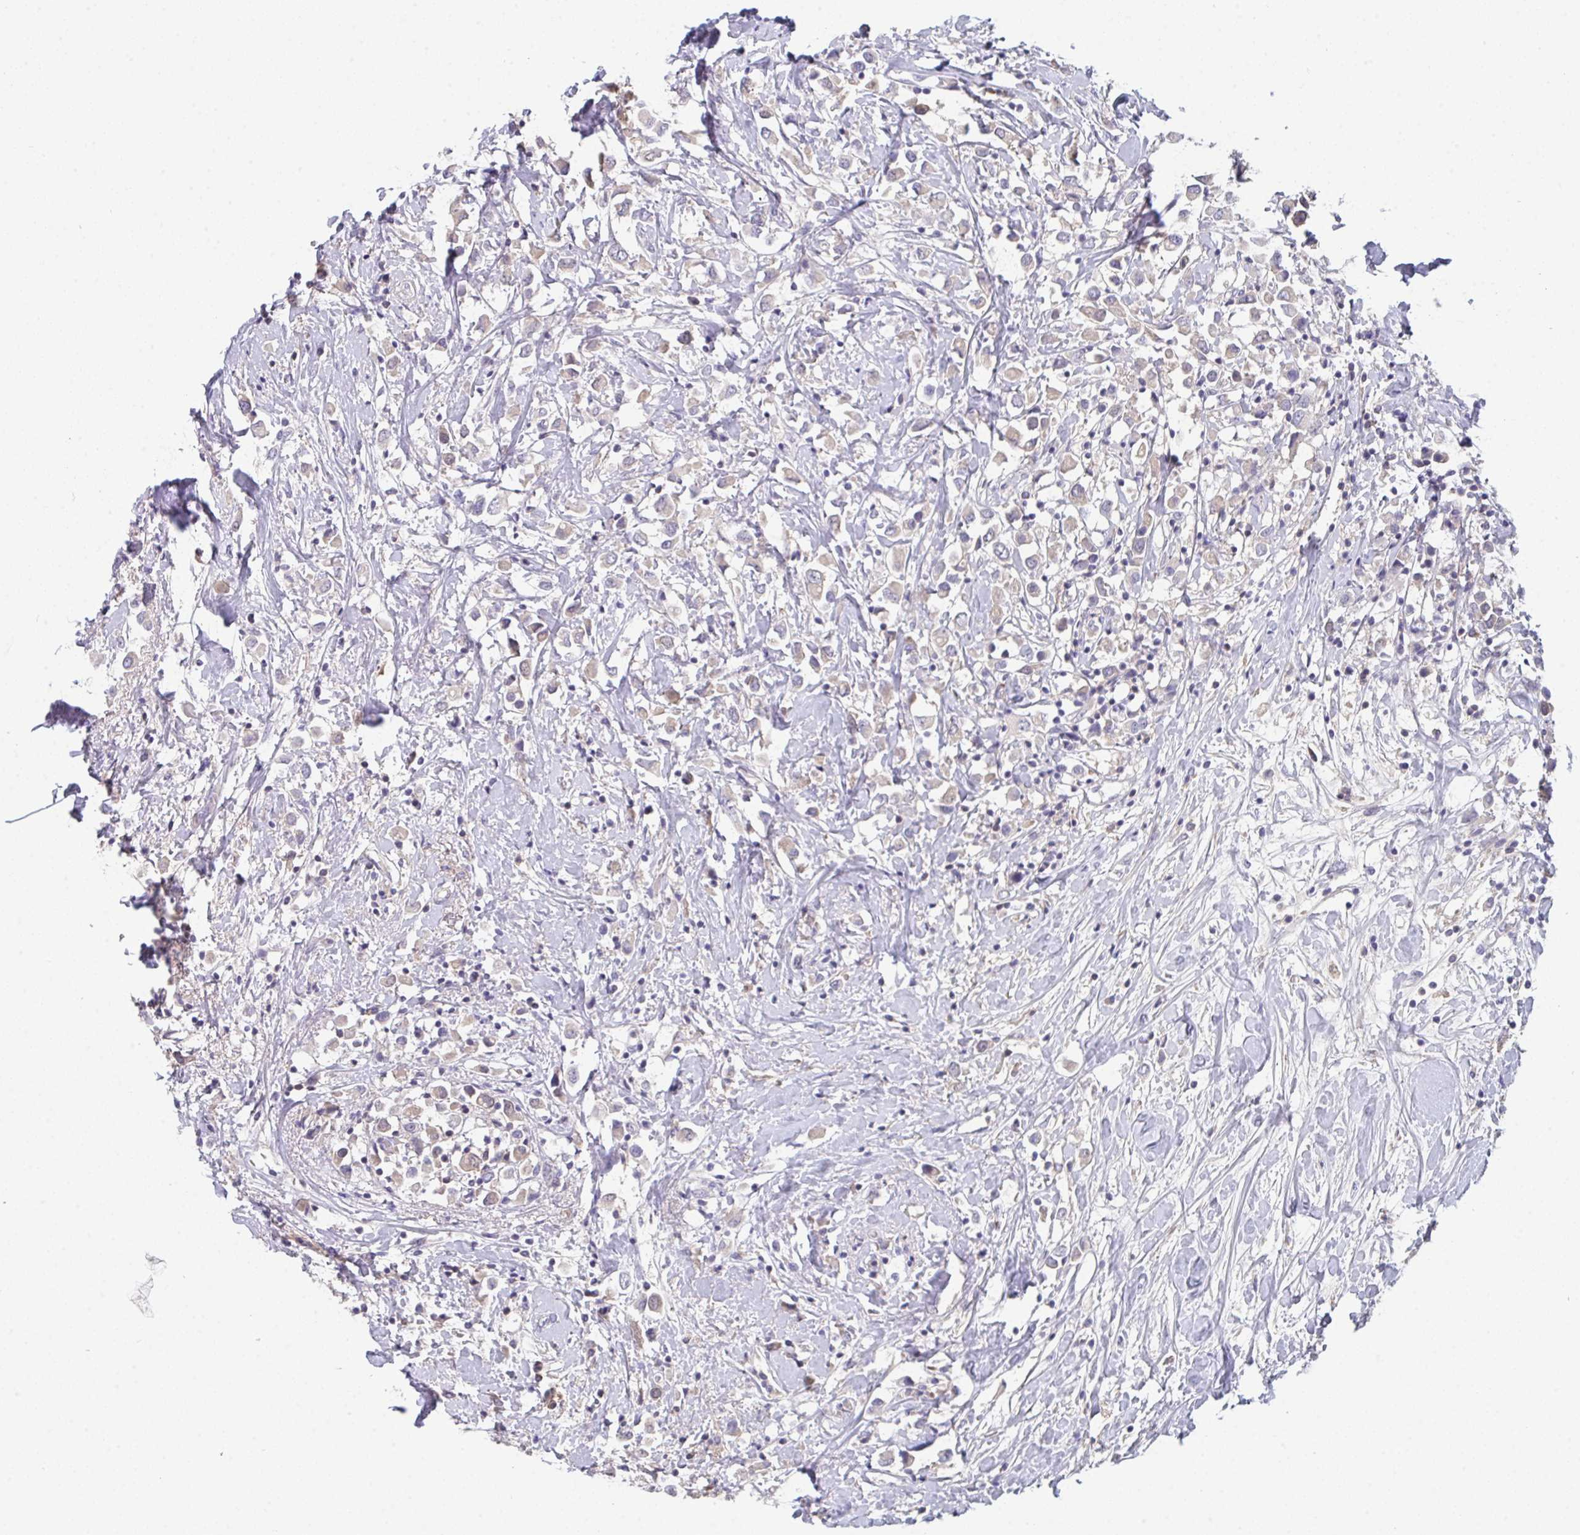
{"staining": {"intensity": "weak", "quantity": "<25%", "location": "cytoplasmic/membranous"}, "tissue": "breast cancer", "cell_type": "Tumor cells", "image_type": "cancer", "snomed": [{"axis": "morphology", "description": "Duct carcinoma"}, {"axis": "topography", "description": "Breast"}], "caption": "High power microscopy photomicrograph of an immunohistochemistry (IHC) photomicrograph of breast cancer, revealing no significant expression in tumor cells.", "gene": "HGFAC", "patient": {"sex": "female", "age": 61}}